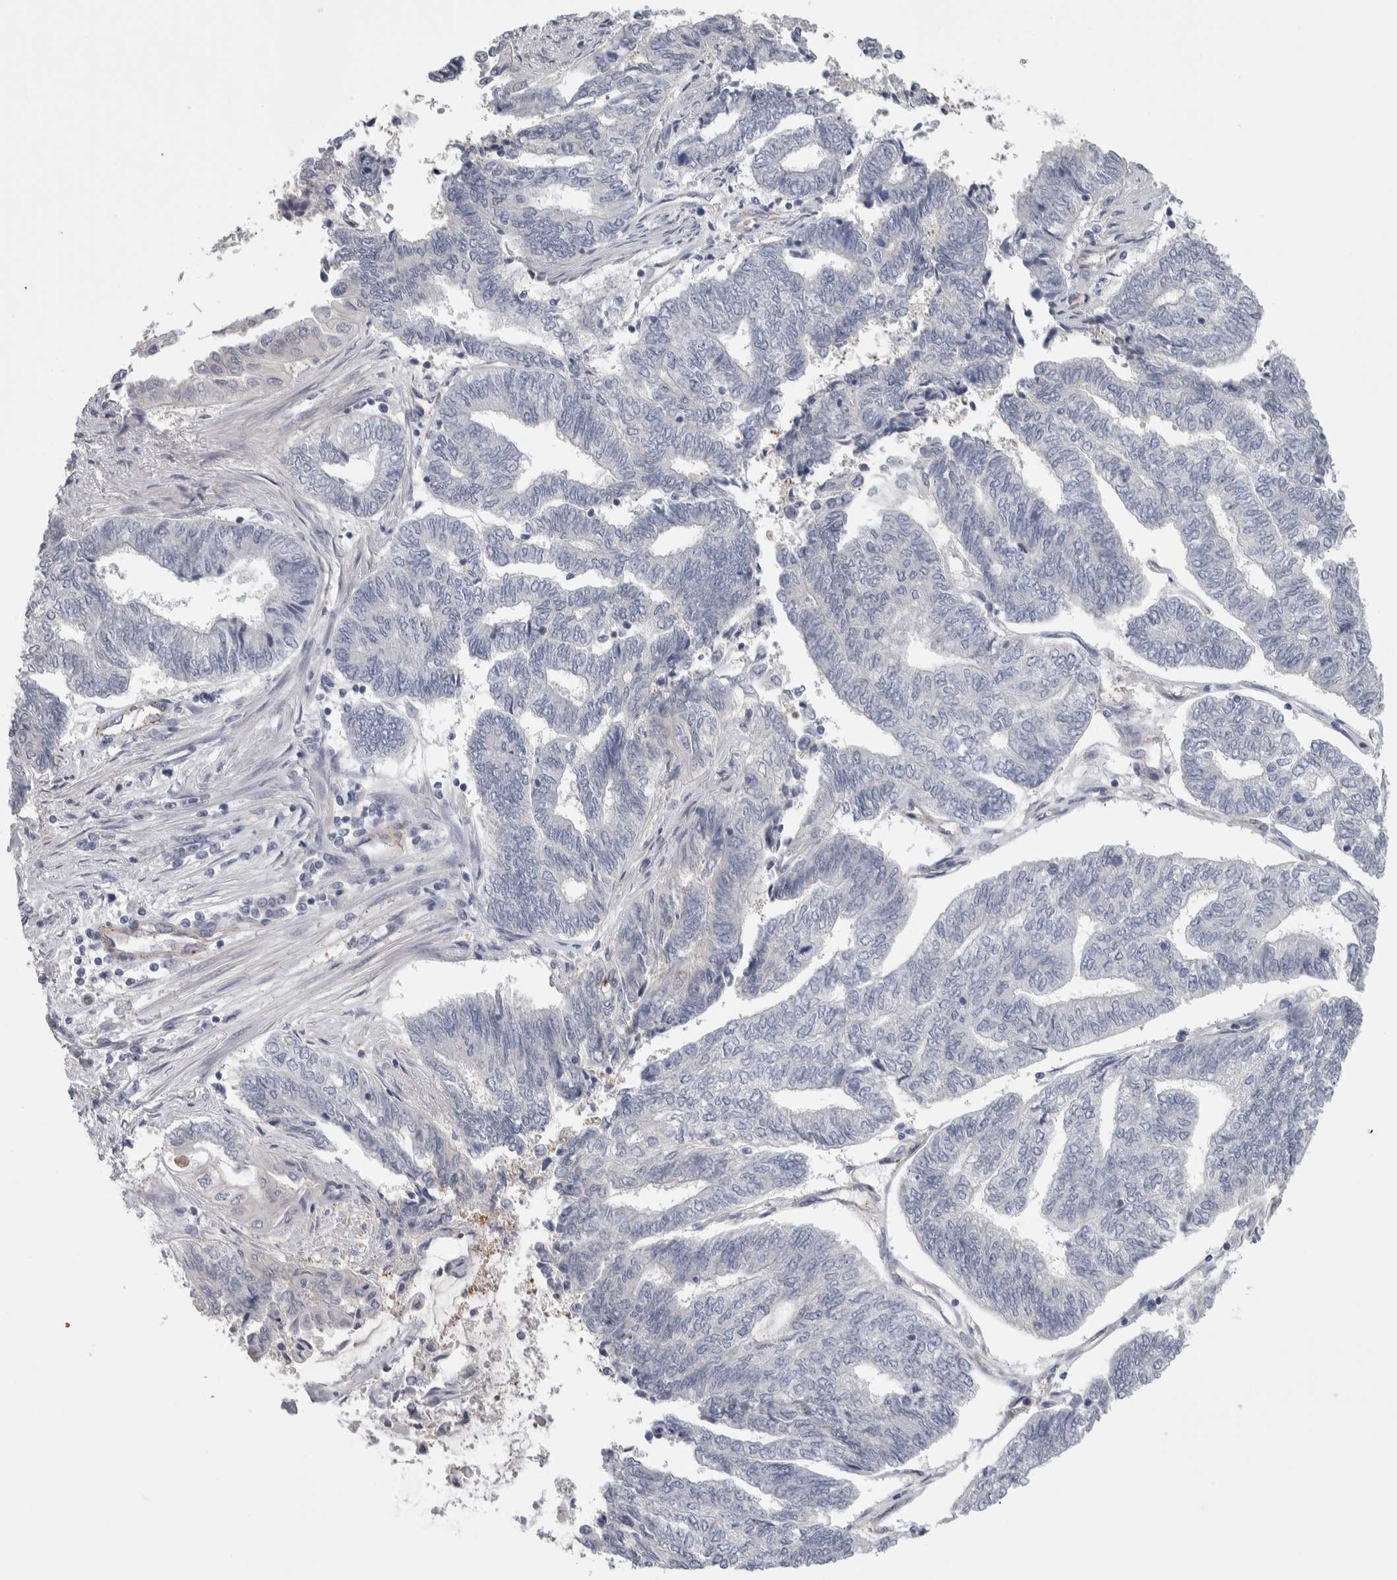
{"staining": {"intensity": "negative", "quantity": "none", "location": "none"}, "tissue": "endometrial cancer", "cell_type": "Tumor cells", "image_type": "cancer", "snomed": [{"axis": "morphology", "description": "Adenocarcinoma, NOS"}, {"axis": "topography", "description": "Uterus"}, {"axis": "topography", "description": "Endometrium"}], "caption": "Image shows no significant protein expression in tumor cells of endometrial cancer (adenocarcinoma).", "gene": "ZNF862", "patient": {"sex": "female", "age": 70}}